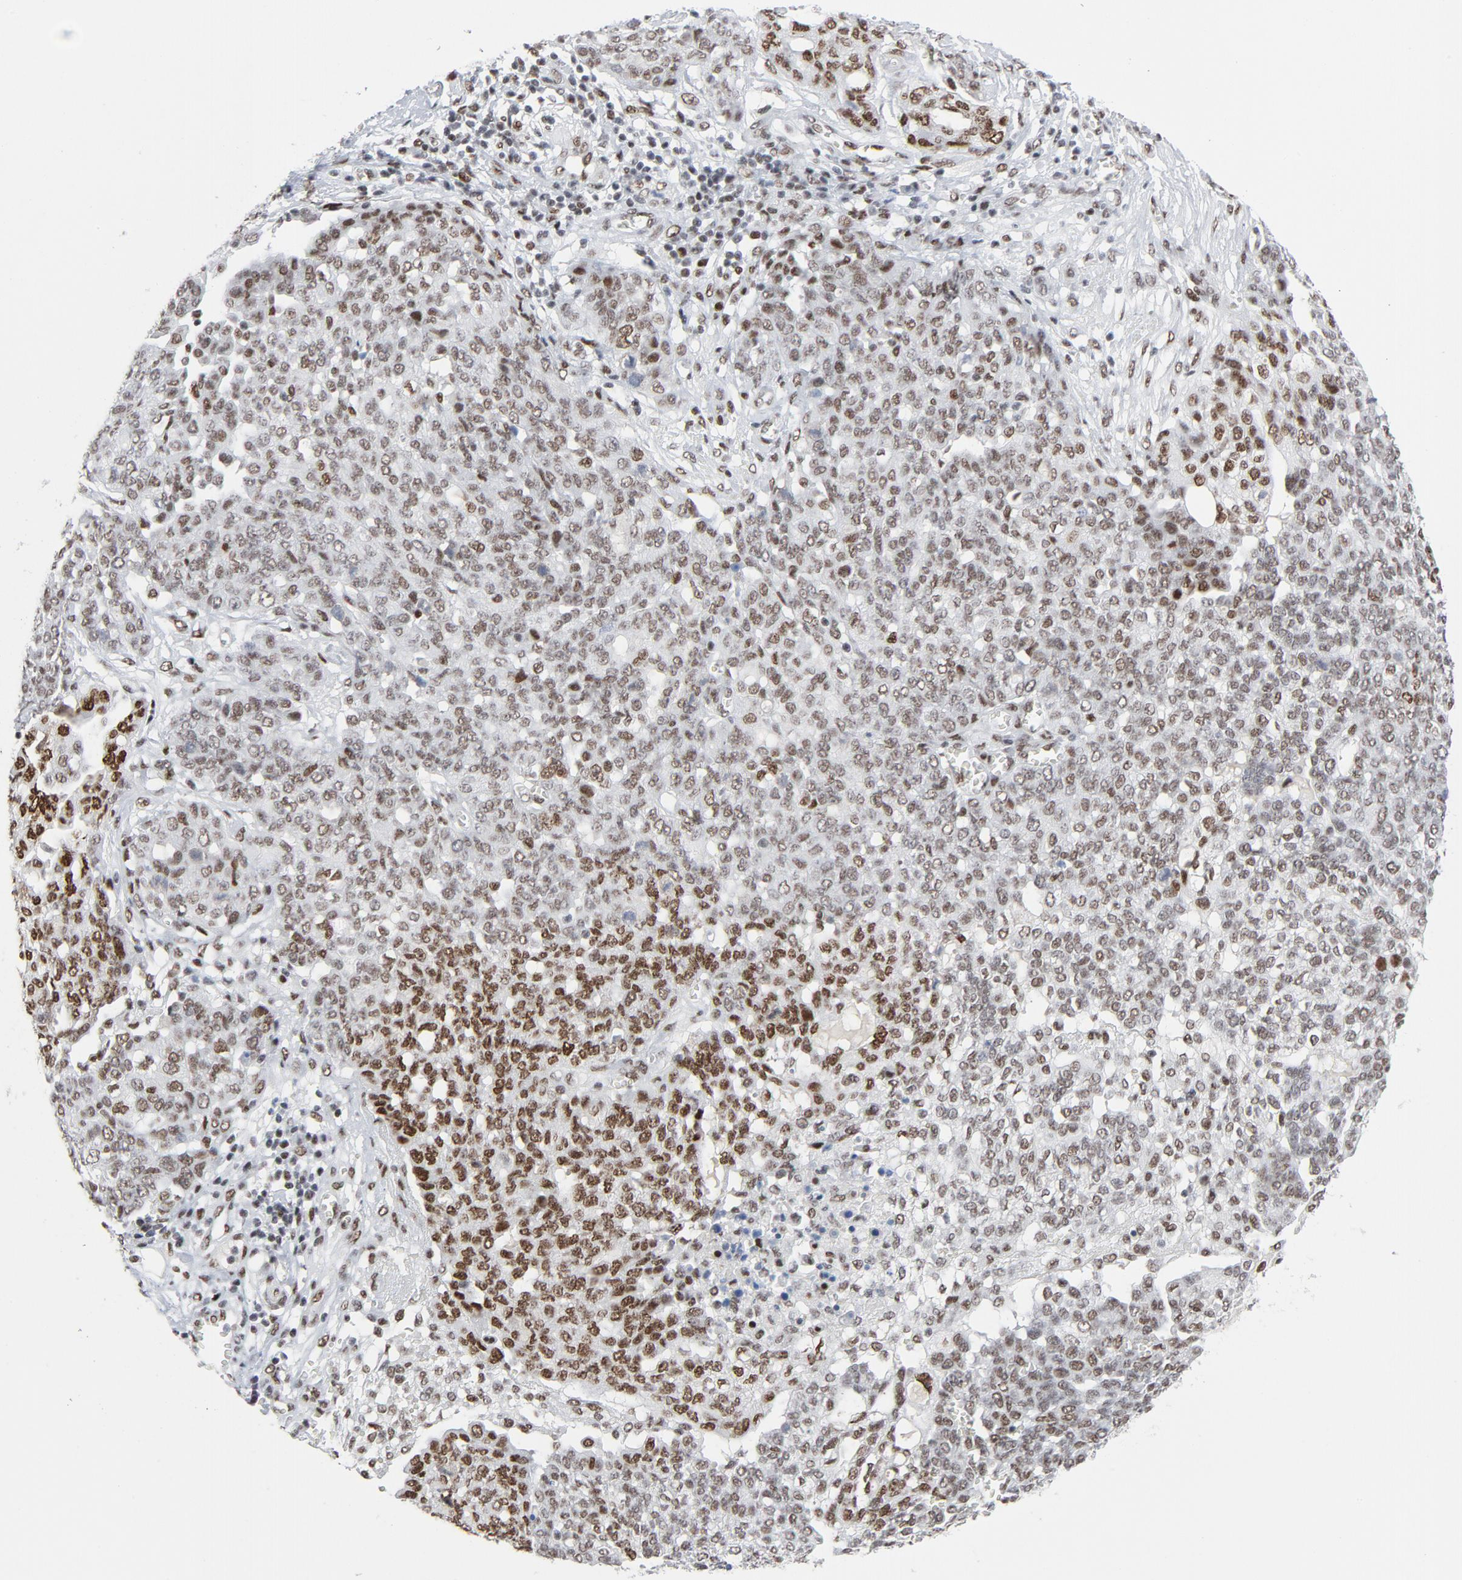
{"staining": {"intensity": "moderate", "quantity": ">75%", "location": "nuclear"}, "tissue": "ovarian cancer", "cell_type": "Tumor cells", "image_type": "cancer", "snomed": [{"axis": "morphology", "description": "Cystadenocarcinoma, serous, NOS"}, {"axis": "topography", "description": "Soft tissue"}, {"axis": "topography", "description": "Ovary"}], "caption": "High-power microscopy captured an immunohistochemistry histopathology image of ovarian cancer, revealing moderate nuclear staining in approximately >75% of tumor cells.", "gene": "HSF1", "patient": {"sex": "female", "age": 57}}